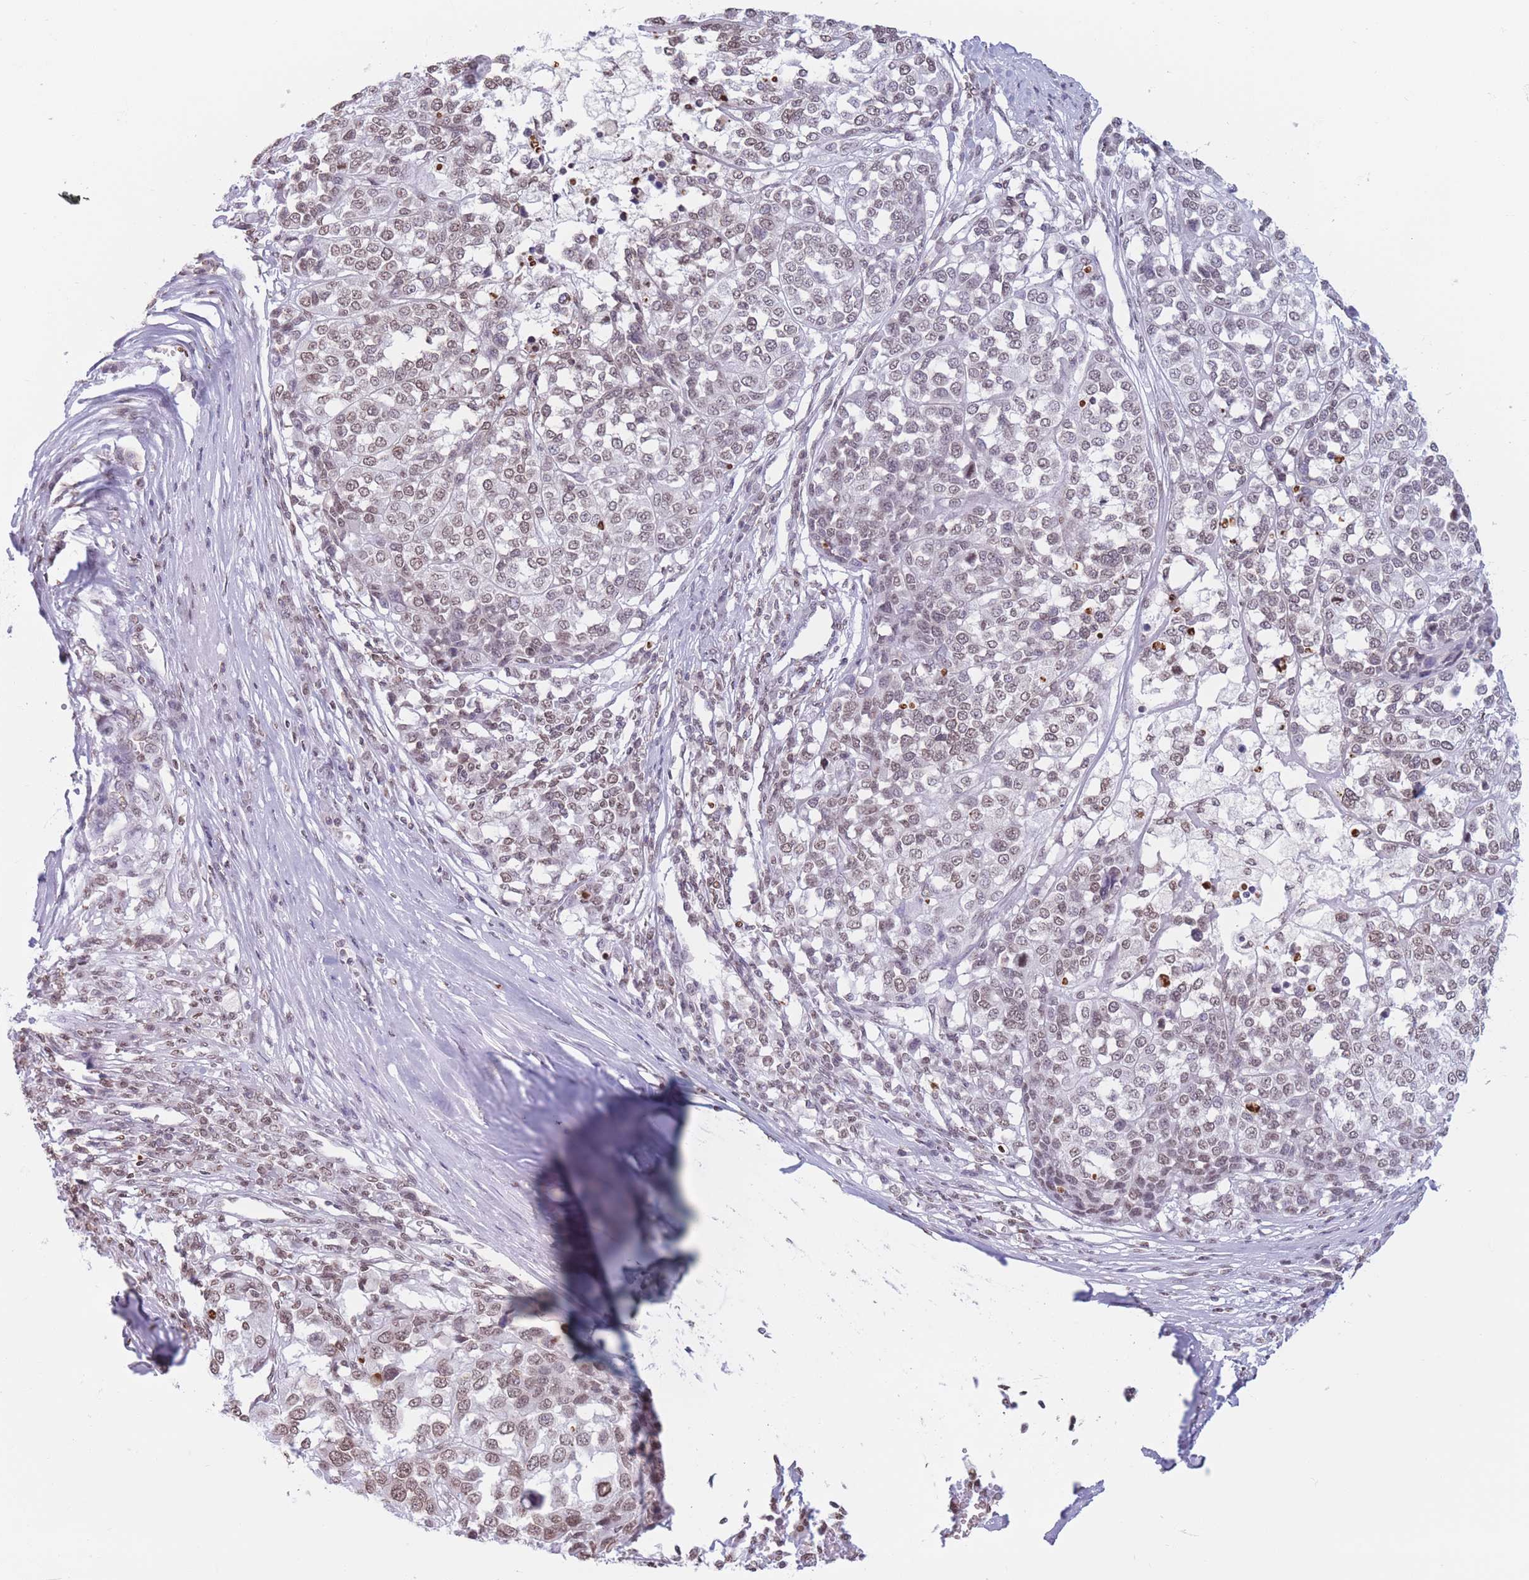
{"staining": {"intensity": "moderate", "quantity": "25%-75%", "location": "nuclear"}, "tissue": "melanoma", "cell_type": "Tumor cells", "image_type": "cancer", "snomed": [{"axis": "morphology", "description": "Malignant melanoma, Metastatic site"}, {"axis": "topography", "description": "Lymph node"}], "caption": "DAB immunohistochemical staining of melanoma reveals moderate nuclear protein staining in about 25%-75% of tumor cells.", "gene": "RYK", "patient": {"sex": "male", "age": 44}}